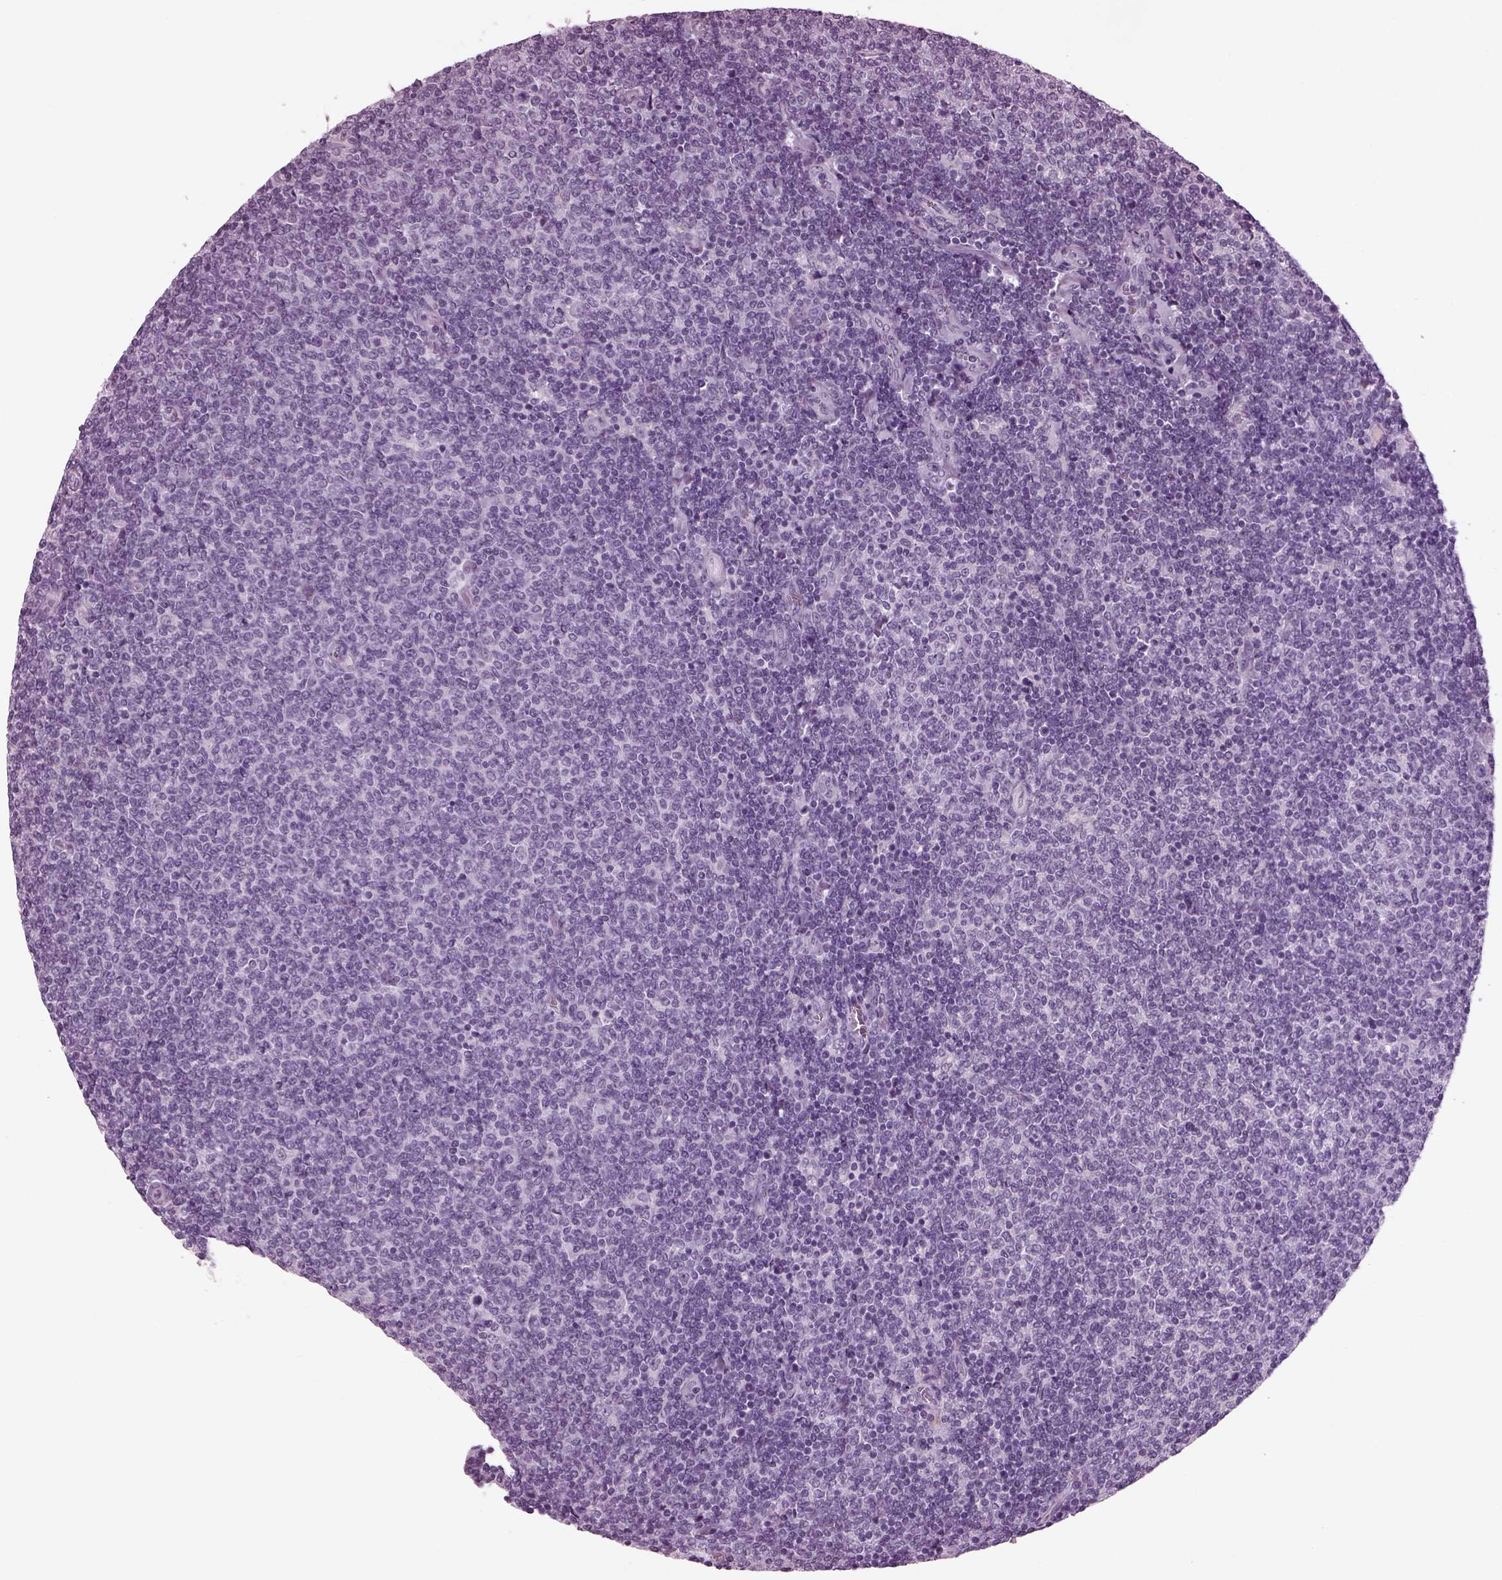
{"staining": {"intensity": "negative", "quantity": "none", "location": "none"}, "tissue": "lymphoma", "cell_type": "Tumor cells", "image_type": "cancer", "snomed": [{"axis": "morphology", "description": "Malignant lymphoma, non-Hodgkin's type, Low grade"}, {"axis": "topography", "description": "Lymph node"}], "caption": "Immunohistochemistry (IHC) micrograph of human lymphoma stained for a protein (brown), which reveals no expression in tumor cells.", "gene": "TPPP2", "patient": {"sex": "male", "age": 52}}